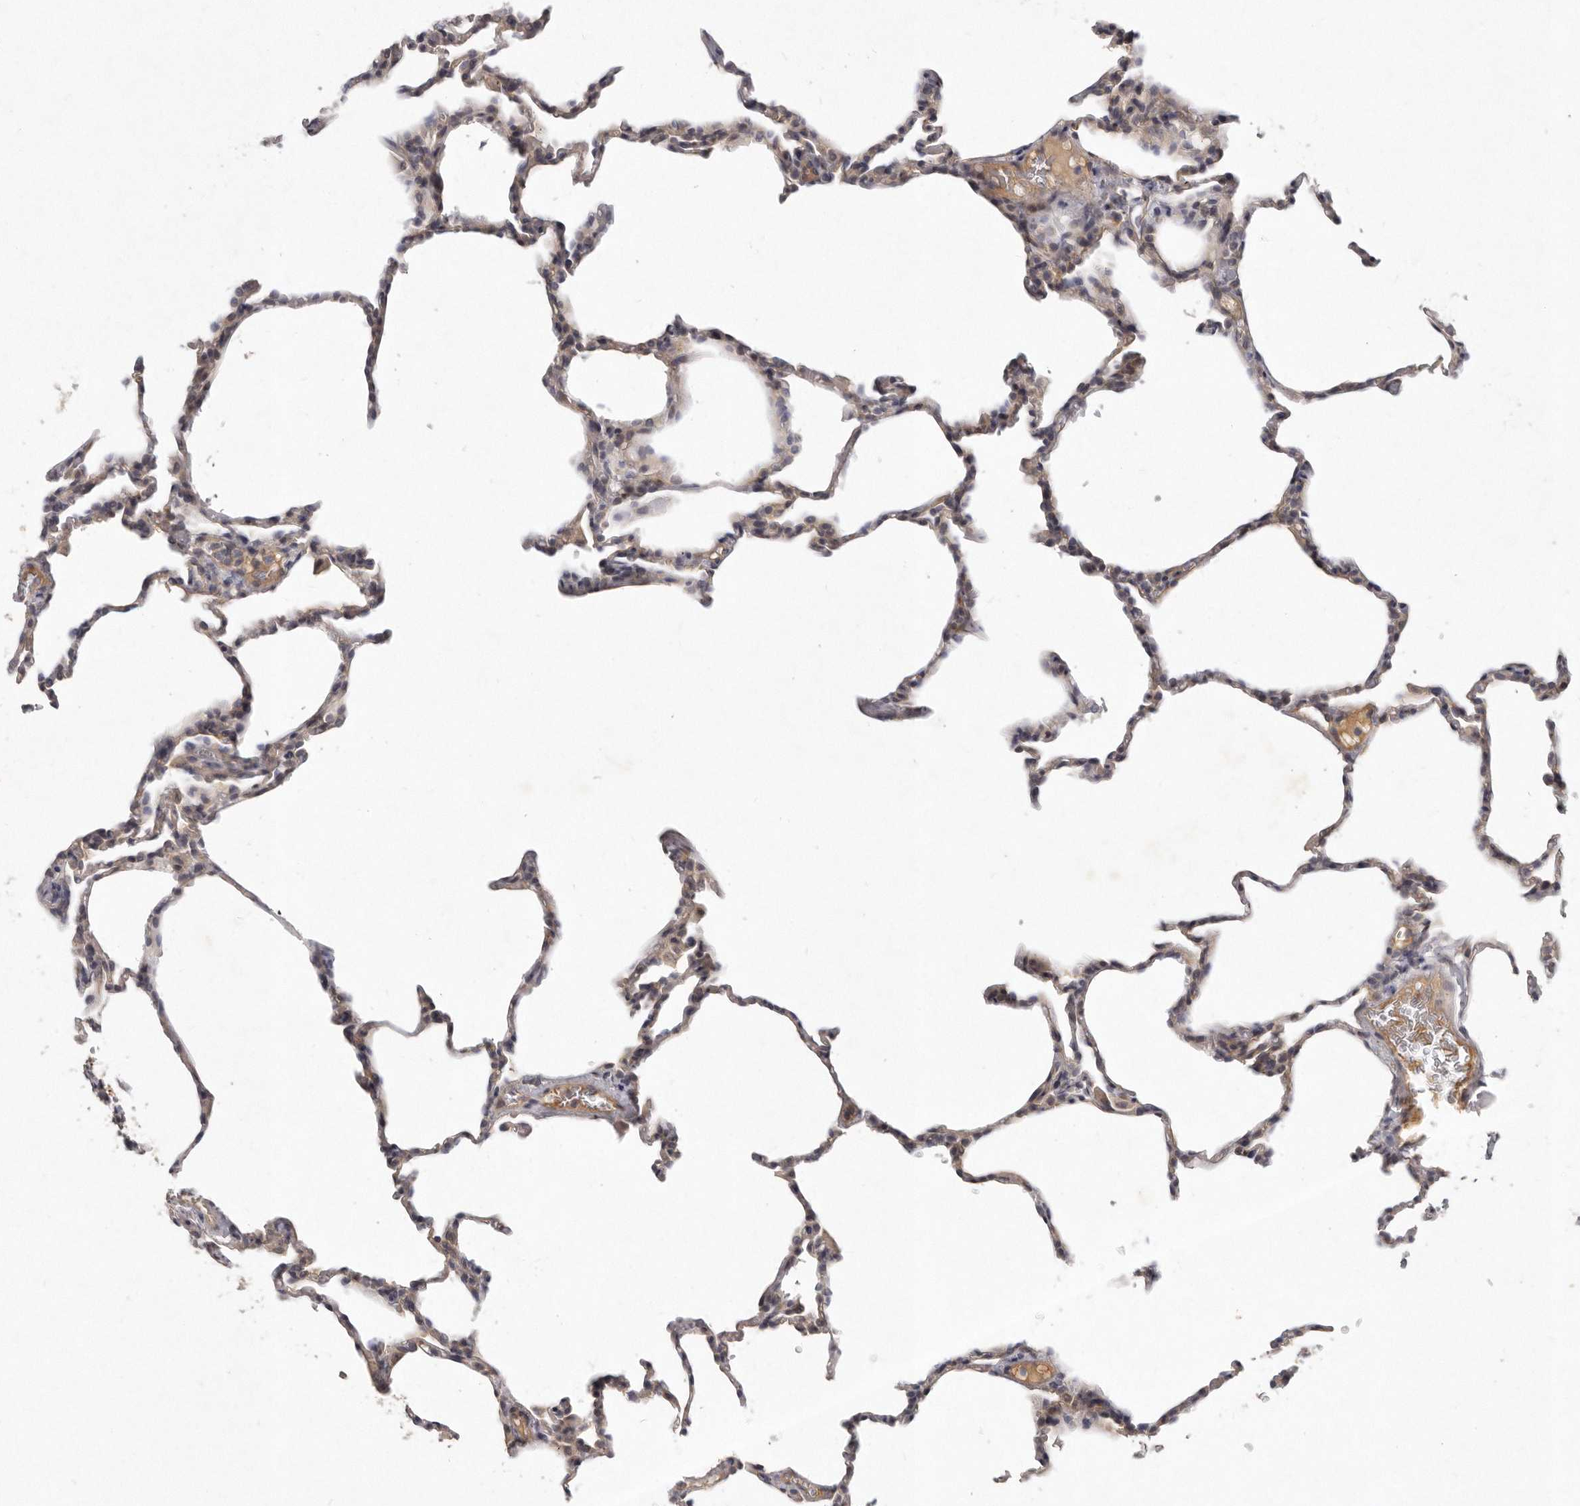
{"staining": {"intensity": "negative", "quantity": "none", "location": "none"}, "tissue": "lung", "cell_type": "Alveolar cells", "image_type": "normal", "snomed": [{"axis": "morphology", "description": "Normal tissue, NOS"}, {"axis": "topography", "description": "Lung"}], "caption": "The photomicrograph shows no staining of alveolar cells in normal lung.", "gene": "SLC22A1", "patient": {"sex": "male", "age": 20}}